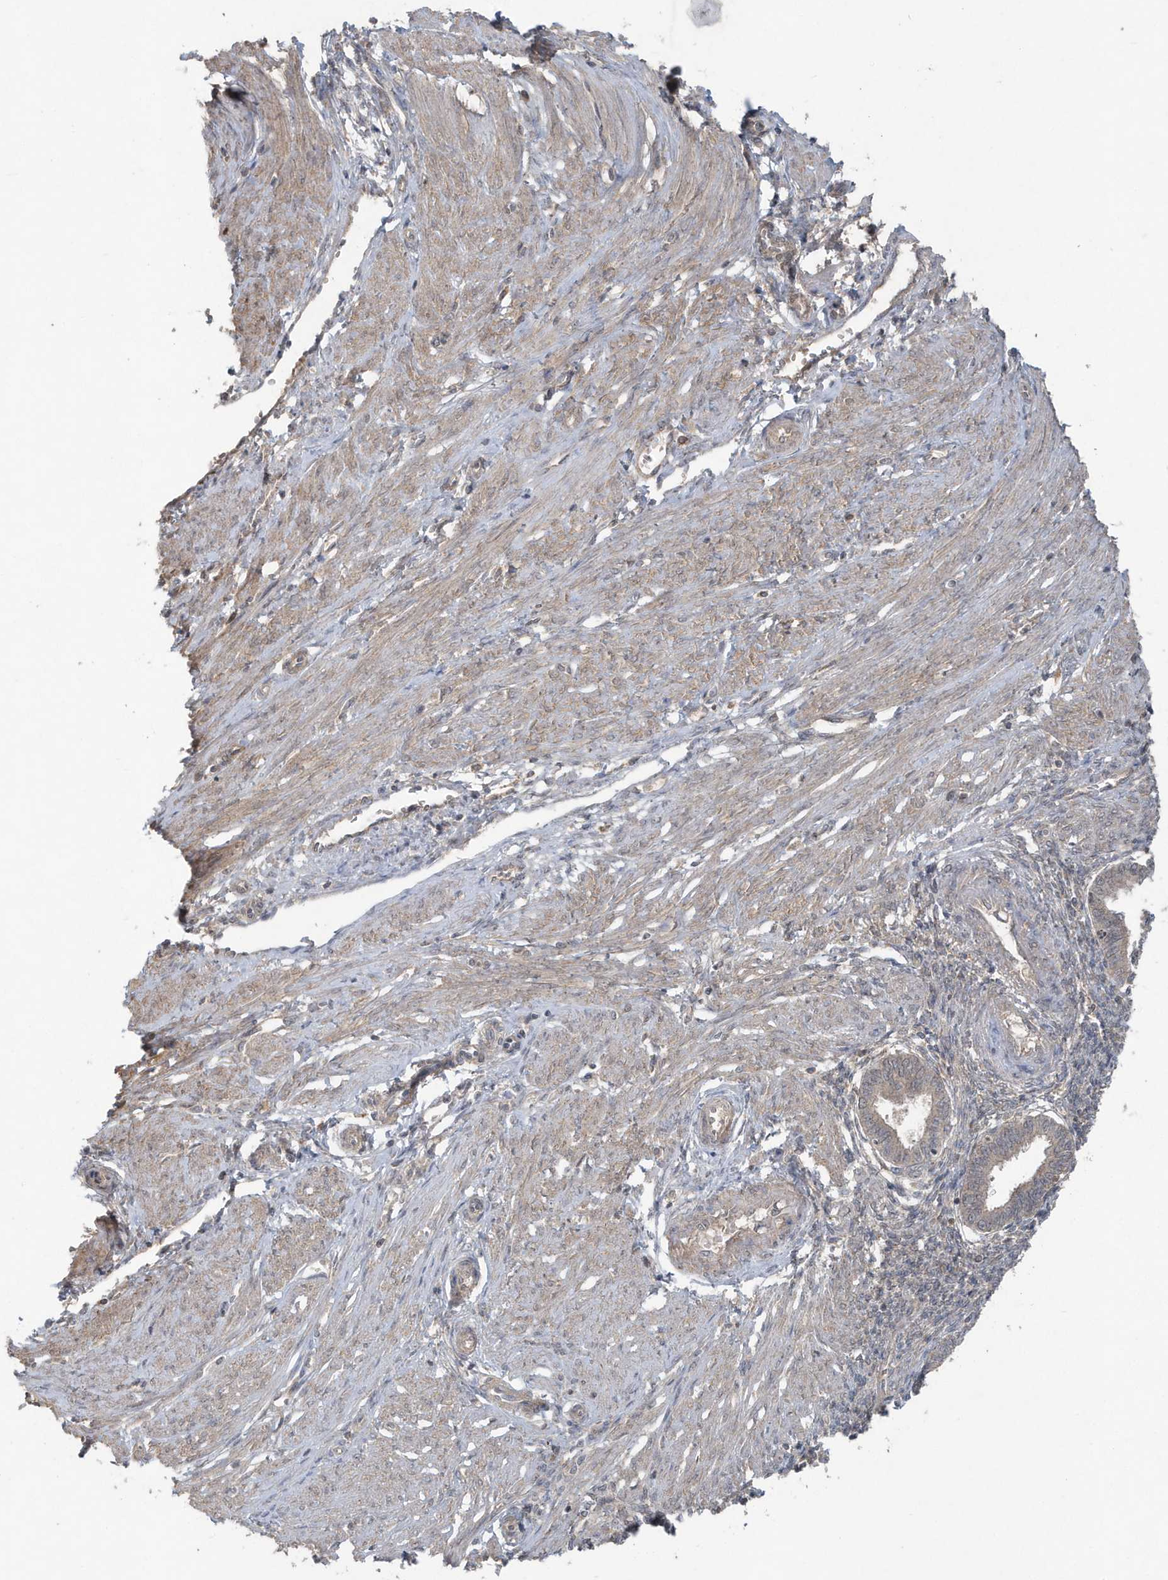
{"staining": {"intensity": "weak", "quantity": "<25%", "location": "cytoplasmic/membranous"}, "tissue": "endometrium", "cell_type": "Cells in endometrial stroma", "image_type": "normal", "snomed": [{"axis": "morphology", "description": "Normal tissue, NOS"}, {"axis": "topography", "description": "Endometrium"}], "caption": "Endometrium stained for a protein using immunohistochemistry shows no positivity cells in endometrial stroma.", "gene": "C1RL", "patient": {"sex": "female", "age": 33}}